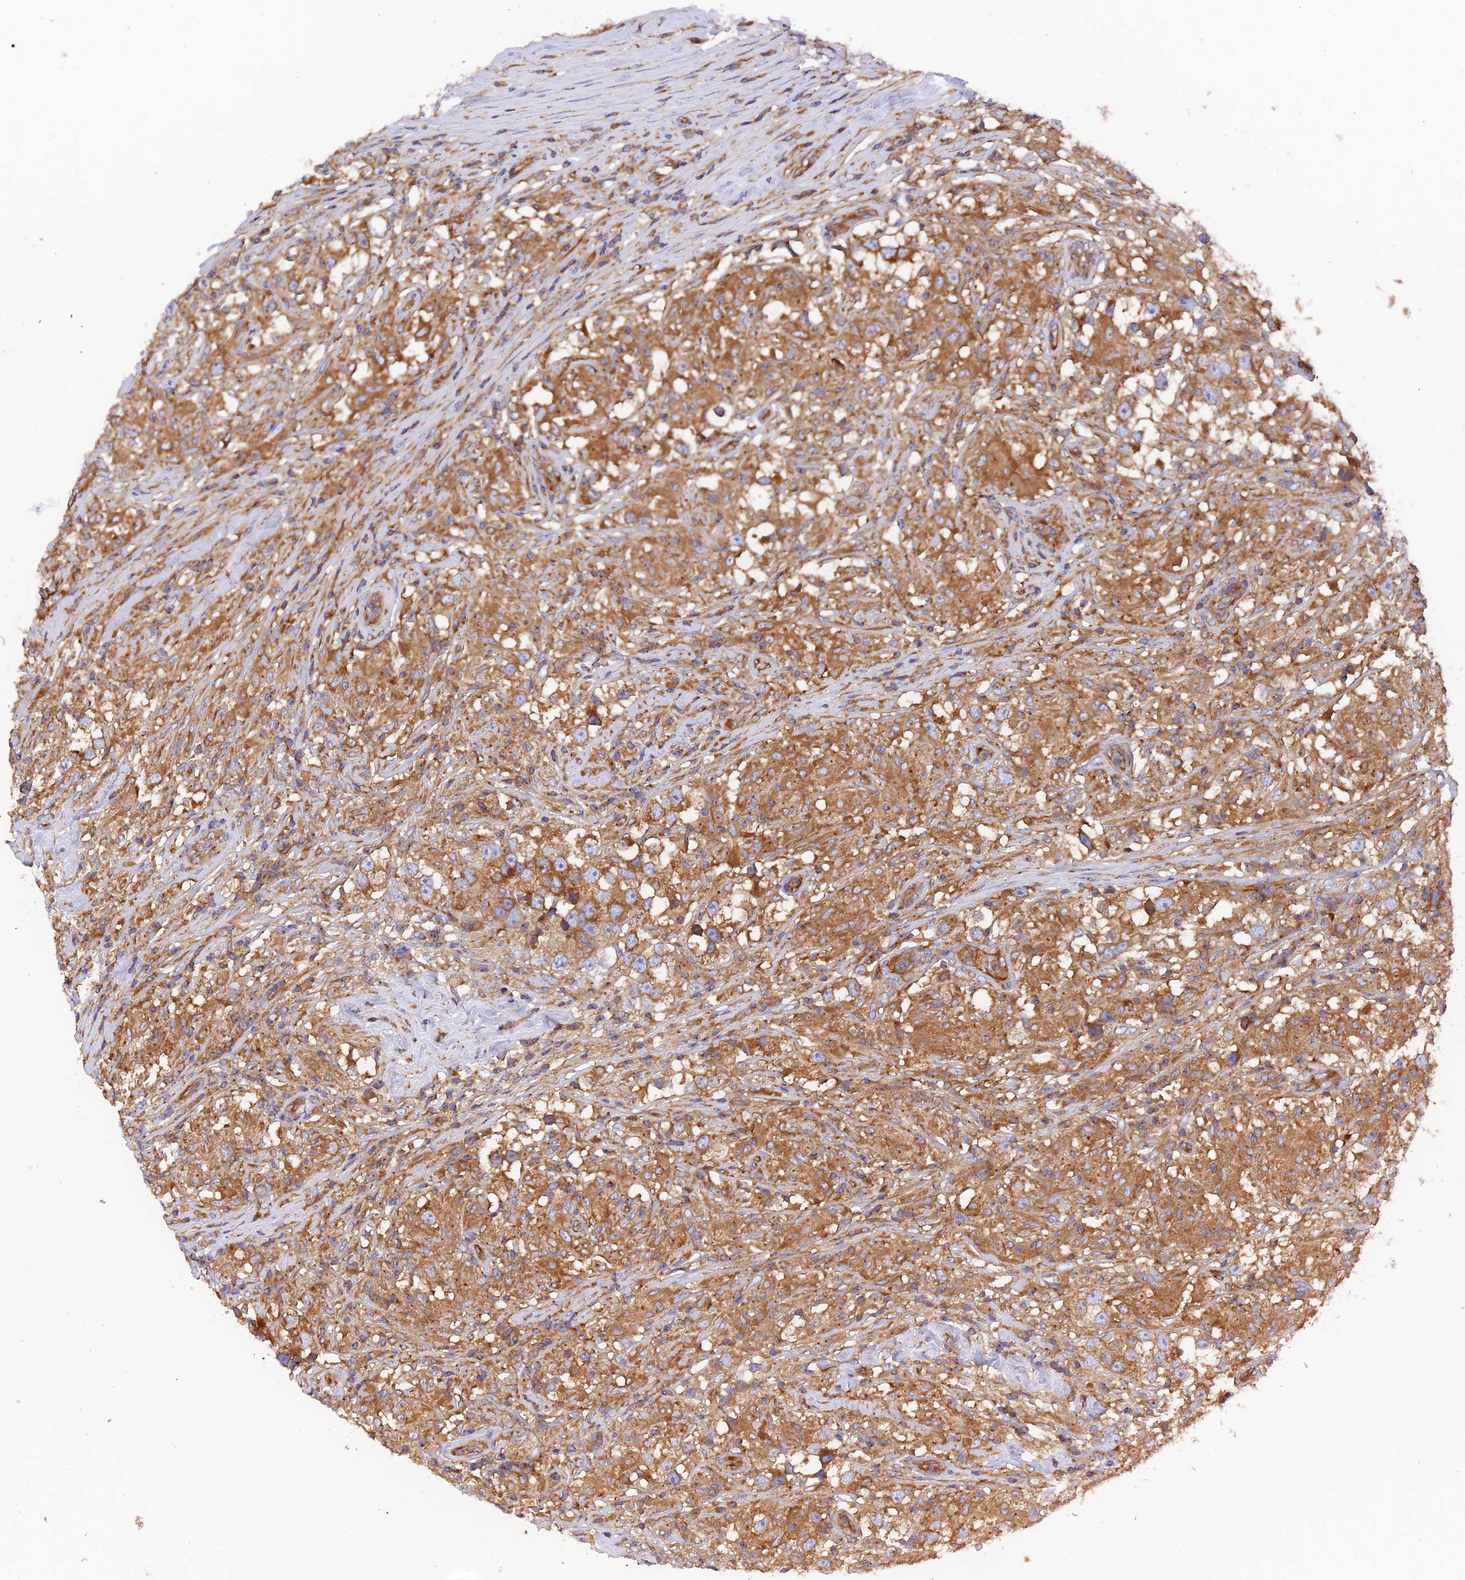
{"staining": {"intensity": "moderate", "quantity": ">75%", "location": "cytoplasmic/membranous"}, "tissue": "testis cancer", "cell_type": "Tumor cells", "image_type": "cancer", "snomed": [{"axis": "morphology", "description": "Seminoma, NOS"}, {"axis": "topography", "description": "Testis"}], "caption": "This histopathology image demonstrates immunohistochemistry (IHC) staining of human testis seminoma, with medium moderate cytoplasmic/membranous positivity in approximately >75% of tumor cells.", "gene": "DCTN2", "patient": {"sex": "male", "age": 46}}